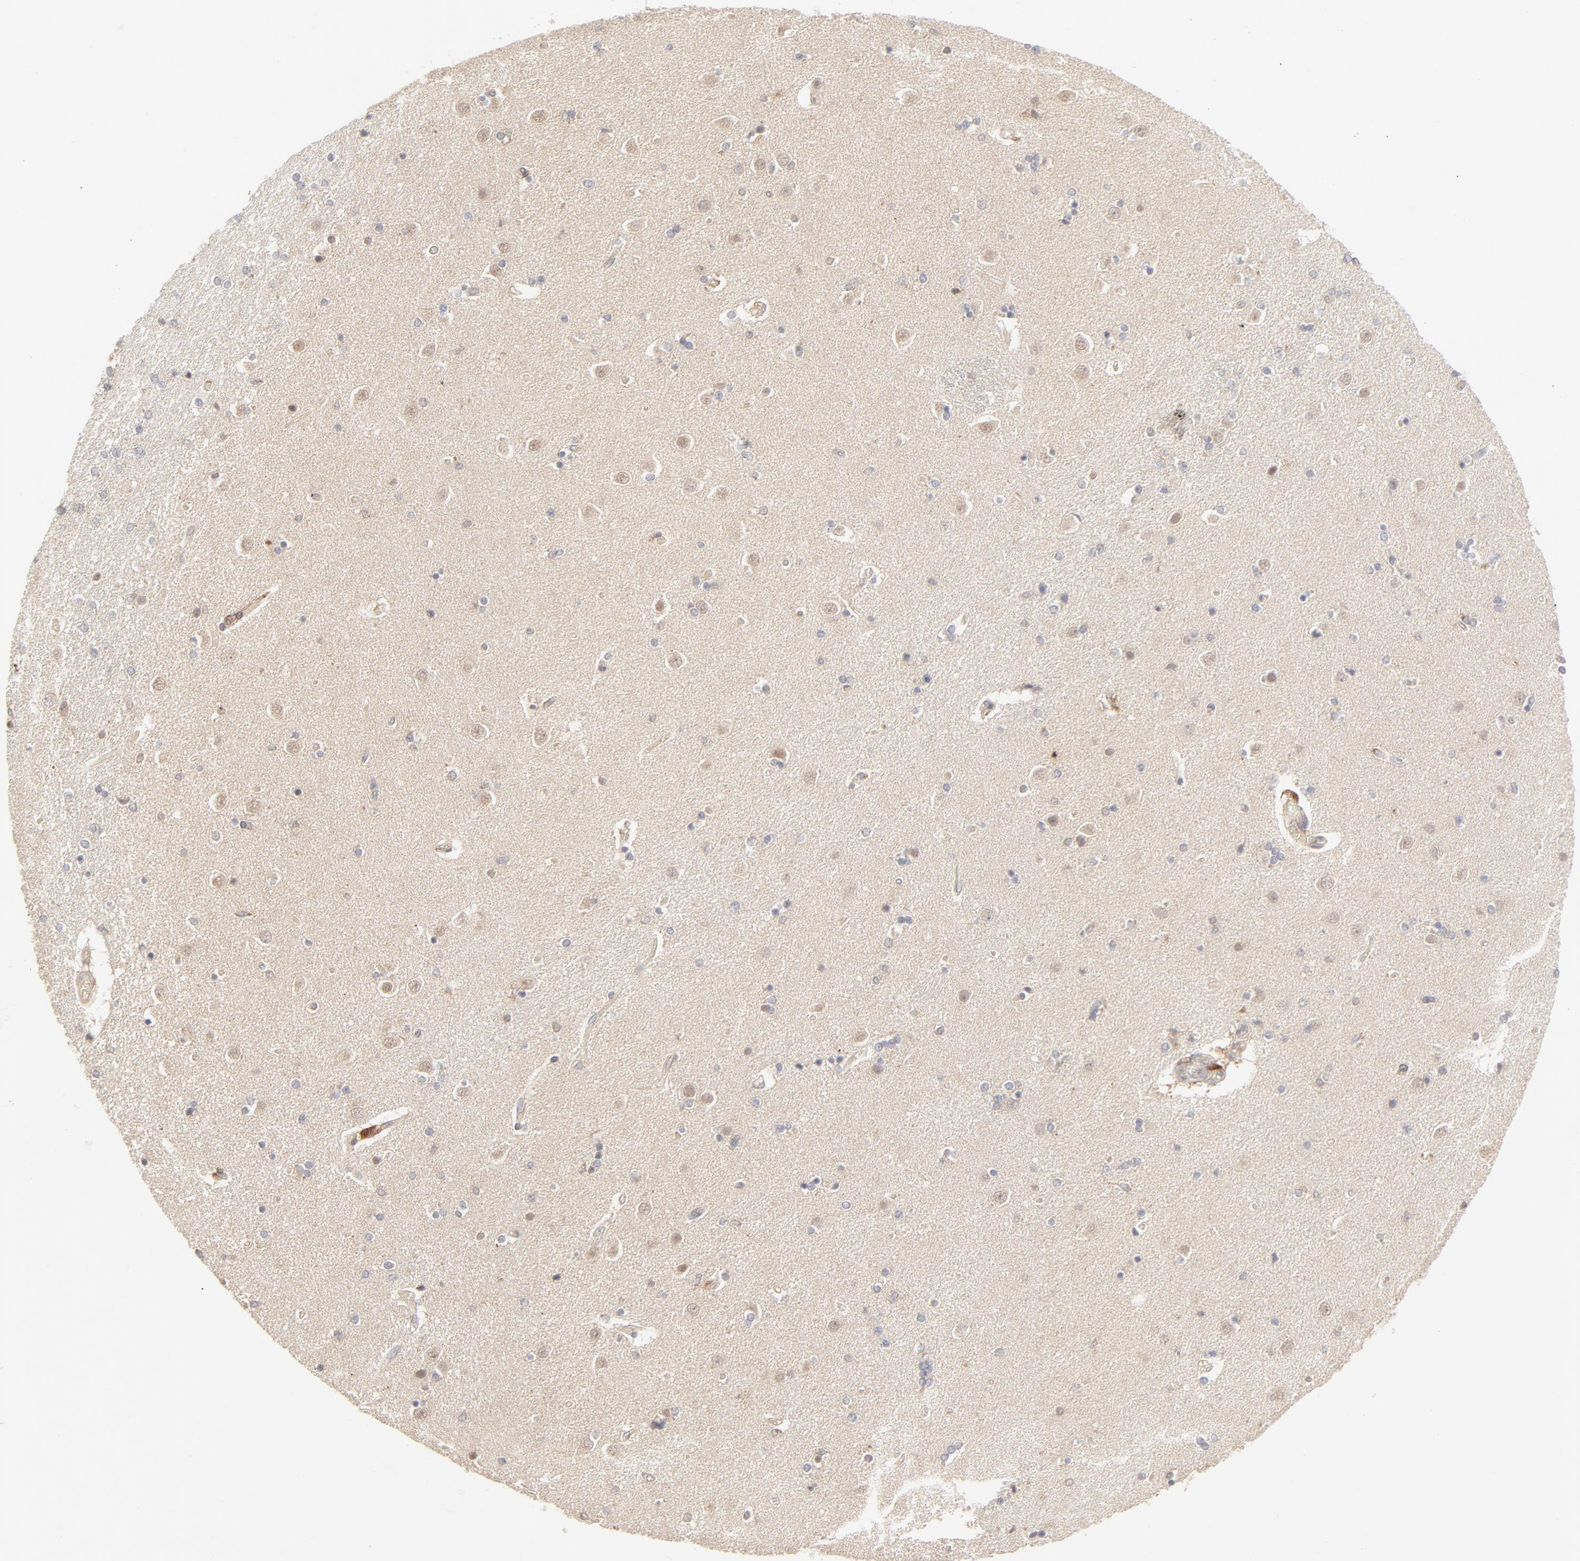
{"staining": {"intensity": "weak", "quantity": "25%-75%", "location": "cytoplasmic/membranous"}, "tissue": "caudate", "cell_type": "Glial cells", "image_type": "normal", "snomed": [{"axis": "morphology", "description": "Normal tissue, NOS"}, {"axis": "topography", "description": "Lateral ventricle wall"}], "caption": "DAB (3,3'-diaminobenzidine) immunohistochemical staining of unremarkable caudate demonstrates weak cytoplasmic/membranous protein staining in approximately 25%-75% of glial cells. (IHC, brightfield microscopy, high magnification).", "gene": "RAB5C", "patient": {"sex": "female", "age": 54}}